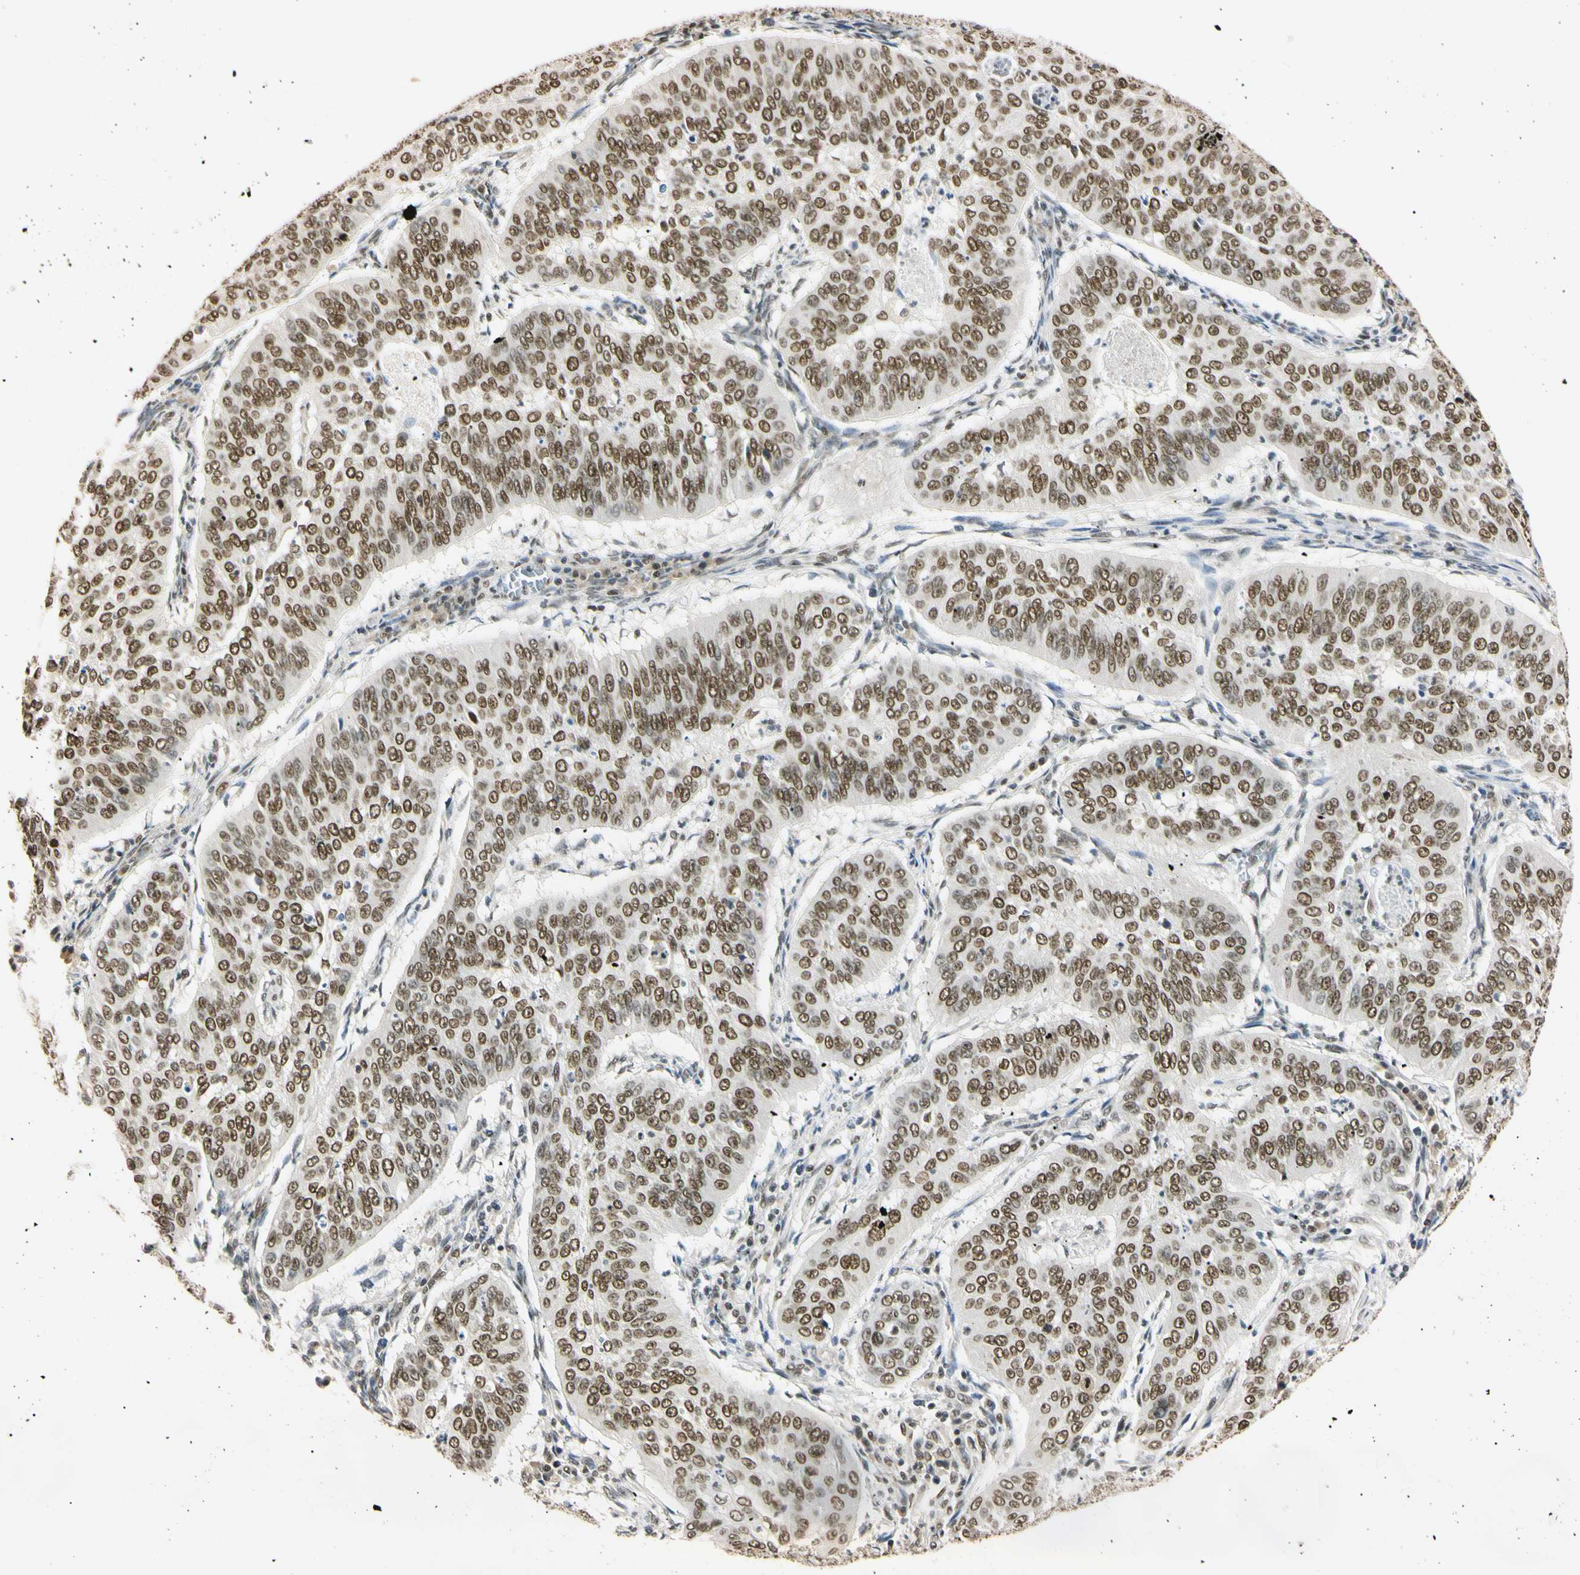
{"staining": {"intensity": "strong", "quantity": ">75%", "location": "nuclear"}, "tissue": "cervical cancer", "cell_type": "Tumor cells", "image_type": "cancer", "snomed": [{"axis": "morphology", "description": "Normal tissue, NOS"}, {"axis": "morphology", "description": "Squamous cell carcinoma, NOS"}, {"axis": "topography", "description": "Cervix"}], "caption": "A micrograph of cervical squamous cell carcinoma stained for a protein reveals strong nuclear brown staining in tumor cells. The staining was performed using DAB (3,3'-diaminobenzidine), with brown indicating positive protein expression. Nuclei are stained blue with hematoxylin.", "gene": "SMARCA5", "patient": {"sex": "female", "age": 39}}